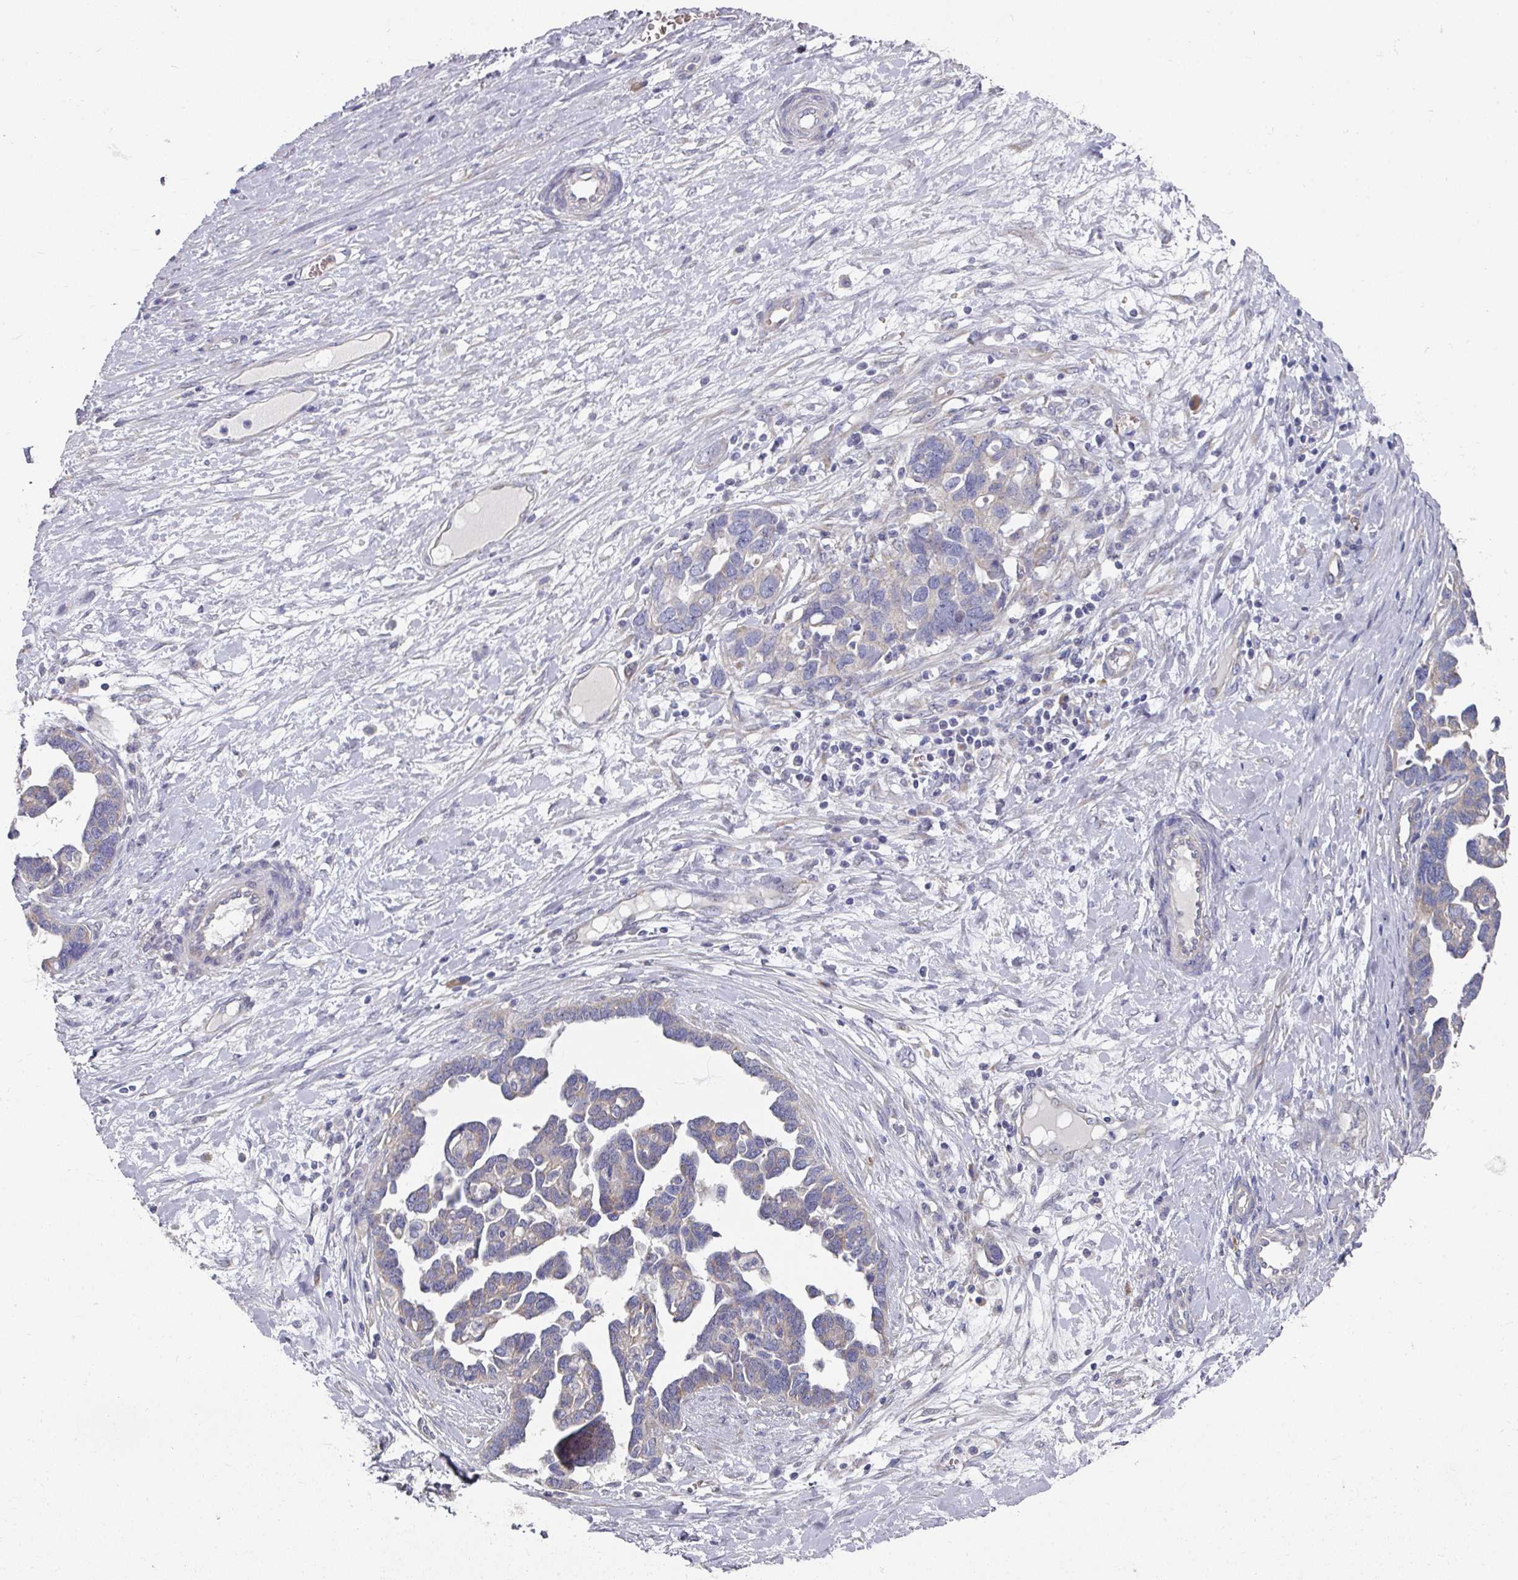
{"staining": {"intensity": "negative", "quantity": "none", "location": "none"}, "tissue": "ovarian cancer", "cell_type": "Tumor cells", "image_type": "cancer", "snomed": [{"axis": "morphology", "description": "Cystadenocarcinoma, serous, NOS"}, {"axis": "topography", "description": "Ovary"}], "caption": "Ovarian serous cystadenocarcinoma was stained to show a protein in brown. There is no significant positivity in tumor cells. (Immunohistochemistry, brightfield microscopy, high magnification).", "gene": "PYROXD2", "patient": {"sex": "female", "age": 54}}